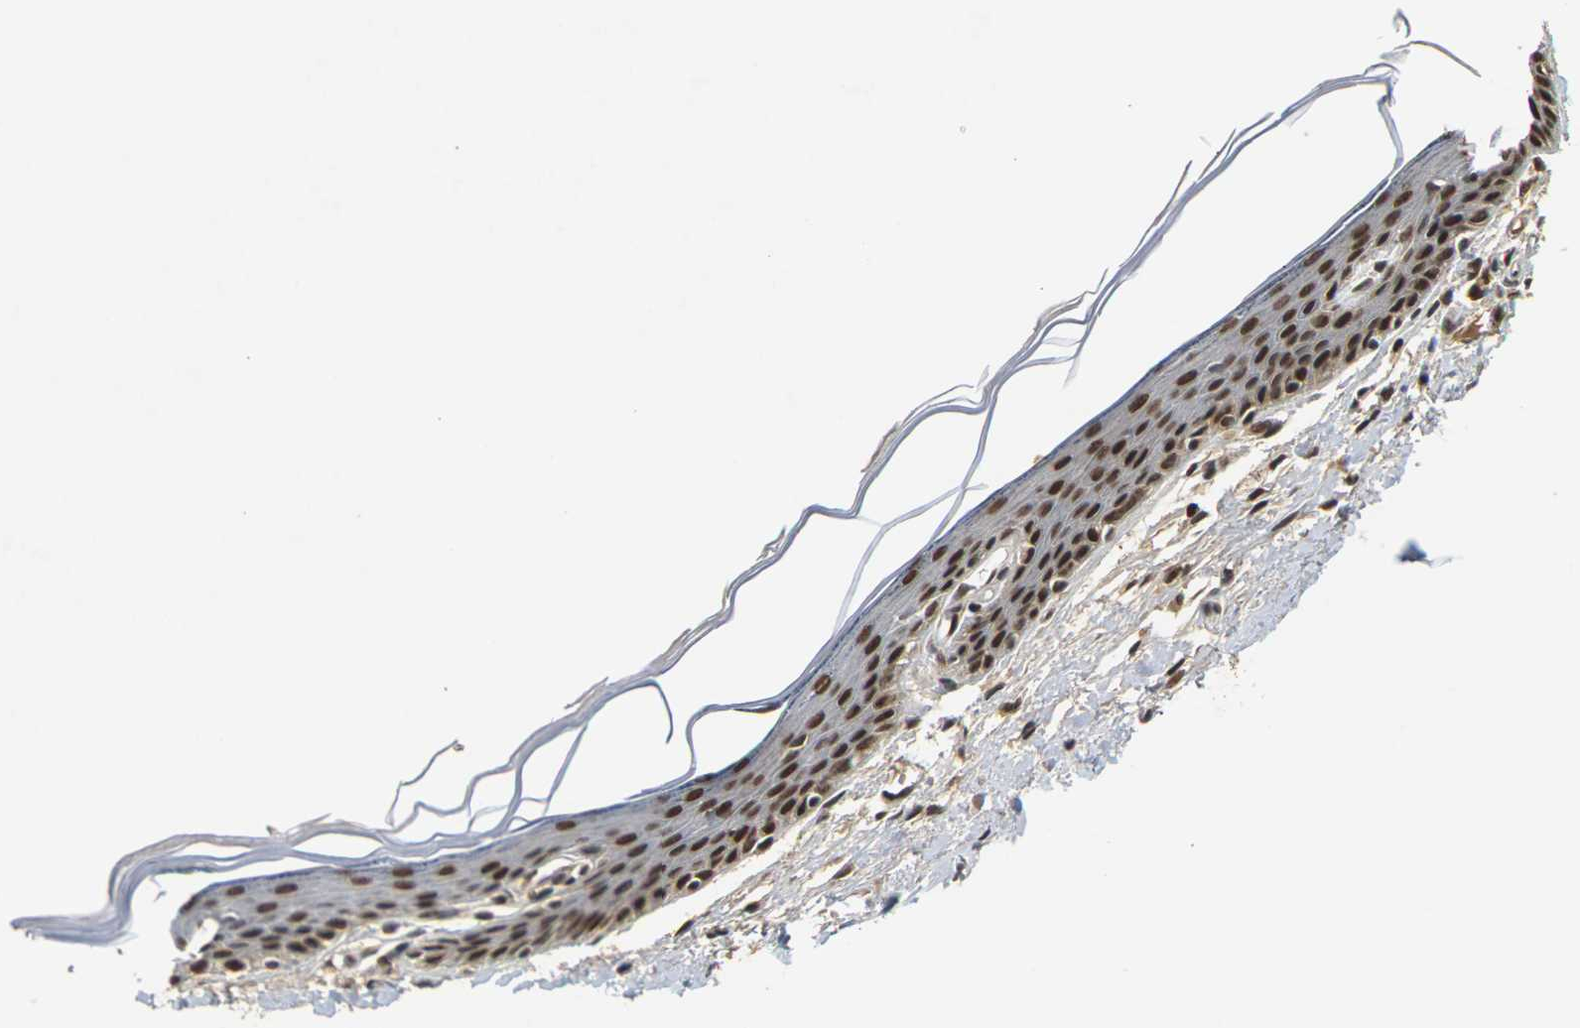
{"staining": {"intensity": "strong", "quantity": ">75%", "location": "nuclear"}, "tissue": "skin", "cell_type": "Epidermal cells", "image_type": "normal", "snomed": [{"axis": "morphology", "description": "Normal tissue, NOS"}, {"axis": "topography", "description": "Vulva"}], "caption": "Immunohistochemical staining of benign skin reveals >75% levels of strong nuclear protein positivity in about >75% of epidermal cells.", "gene": "NELFA", "patient": {"sex": "female", "age": 54}}